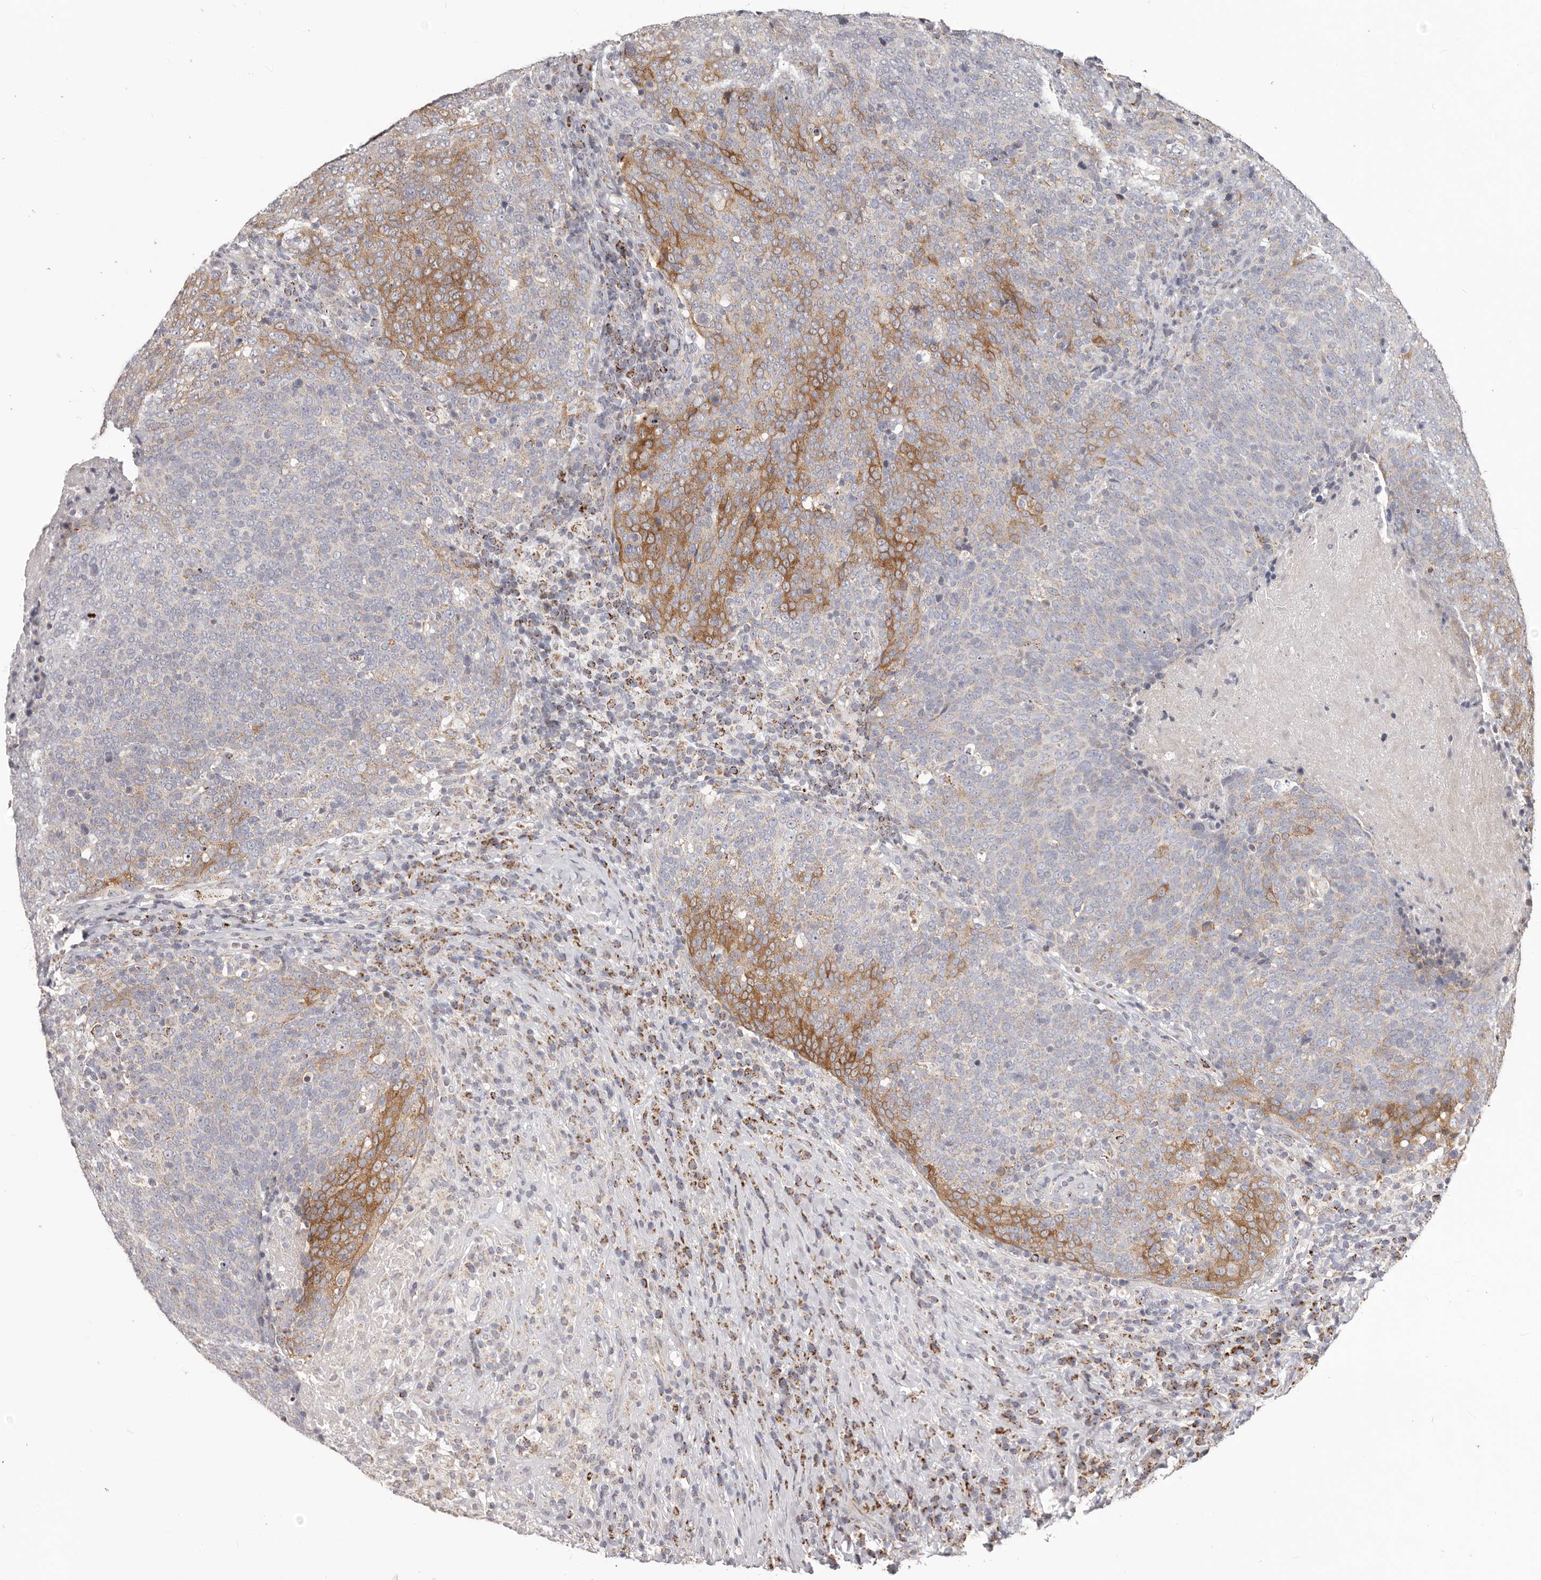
{"staining": {"intensity": "moderate", "quantity": "25%-75%", "location": "cytoplasmic/membranous"}, "tissue": "head and neck cancer", "cell_type": "Tumor cells", "image_type": "cancer", "snomed": [{"axis": "morphology", "description": "Squamous cell carcinoma, NOS"}, {"axis": "morphology", "description": "Squamous cell carcinoma, metastatic, NOS"}, {"axis": "topography", "description": "Lymph node"}, {"axis": "topography", "description": "Head-Neck"}], "caption": "Brown immunohistochemical staining in human head and neck cancer shows moderate cytoplasmic/membranous positivity in approximately 25%-75% of tumor cells.", "gene": "PRMT2", "patient": {"sex": "male", "age": 62}}